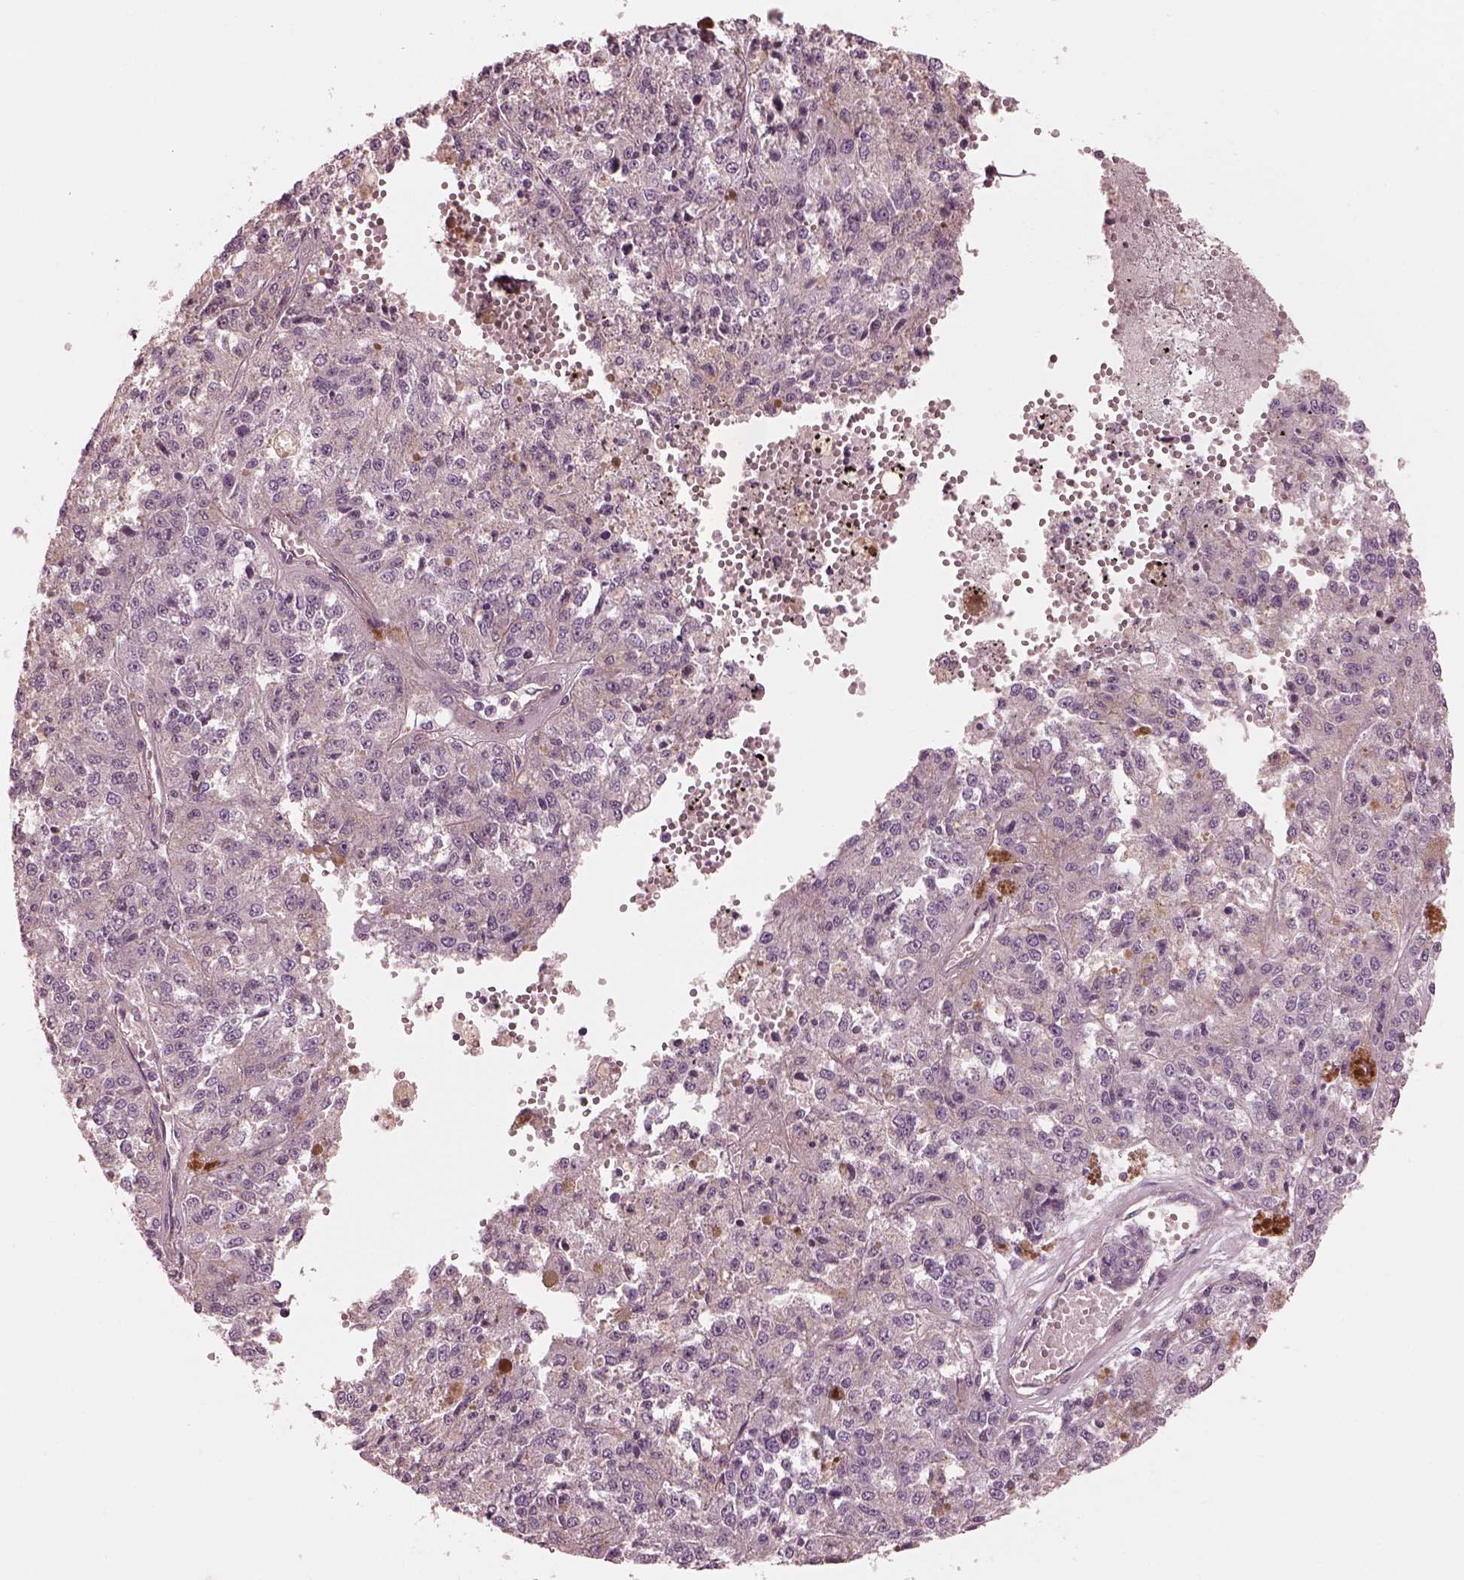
{"staining": {"intensity": "negative", "quantity": "none", "location": "none"}, "tissue": "melanoma", "cell_type": "Tumor cells", "image_type": "cancer", "snomed": [{"axis": "morphology", "description": "Malignant melanoma, Metastatic site"}, {"axis": "topography", "description": "Lymph node"}], "caption": "Tumor cells show no significant expression in malignant melanoma (metastatic site).", "gene": "ELAPOR1", "patient": {"sex": "female", "age": 64}}